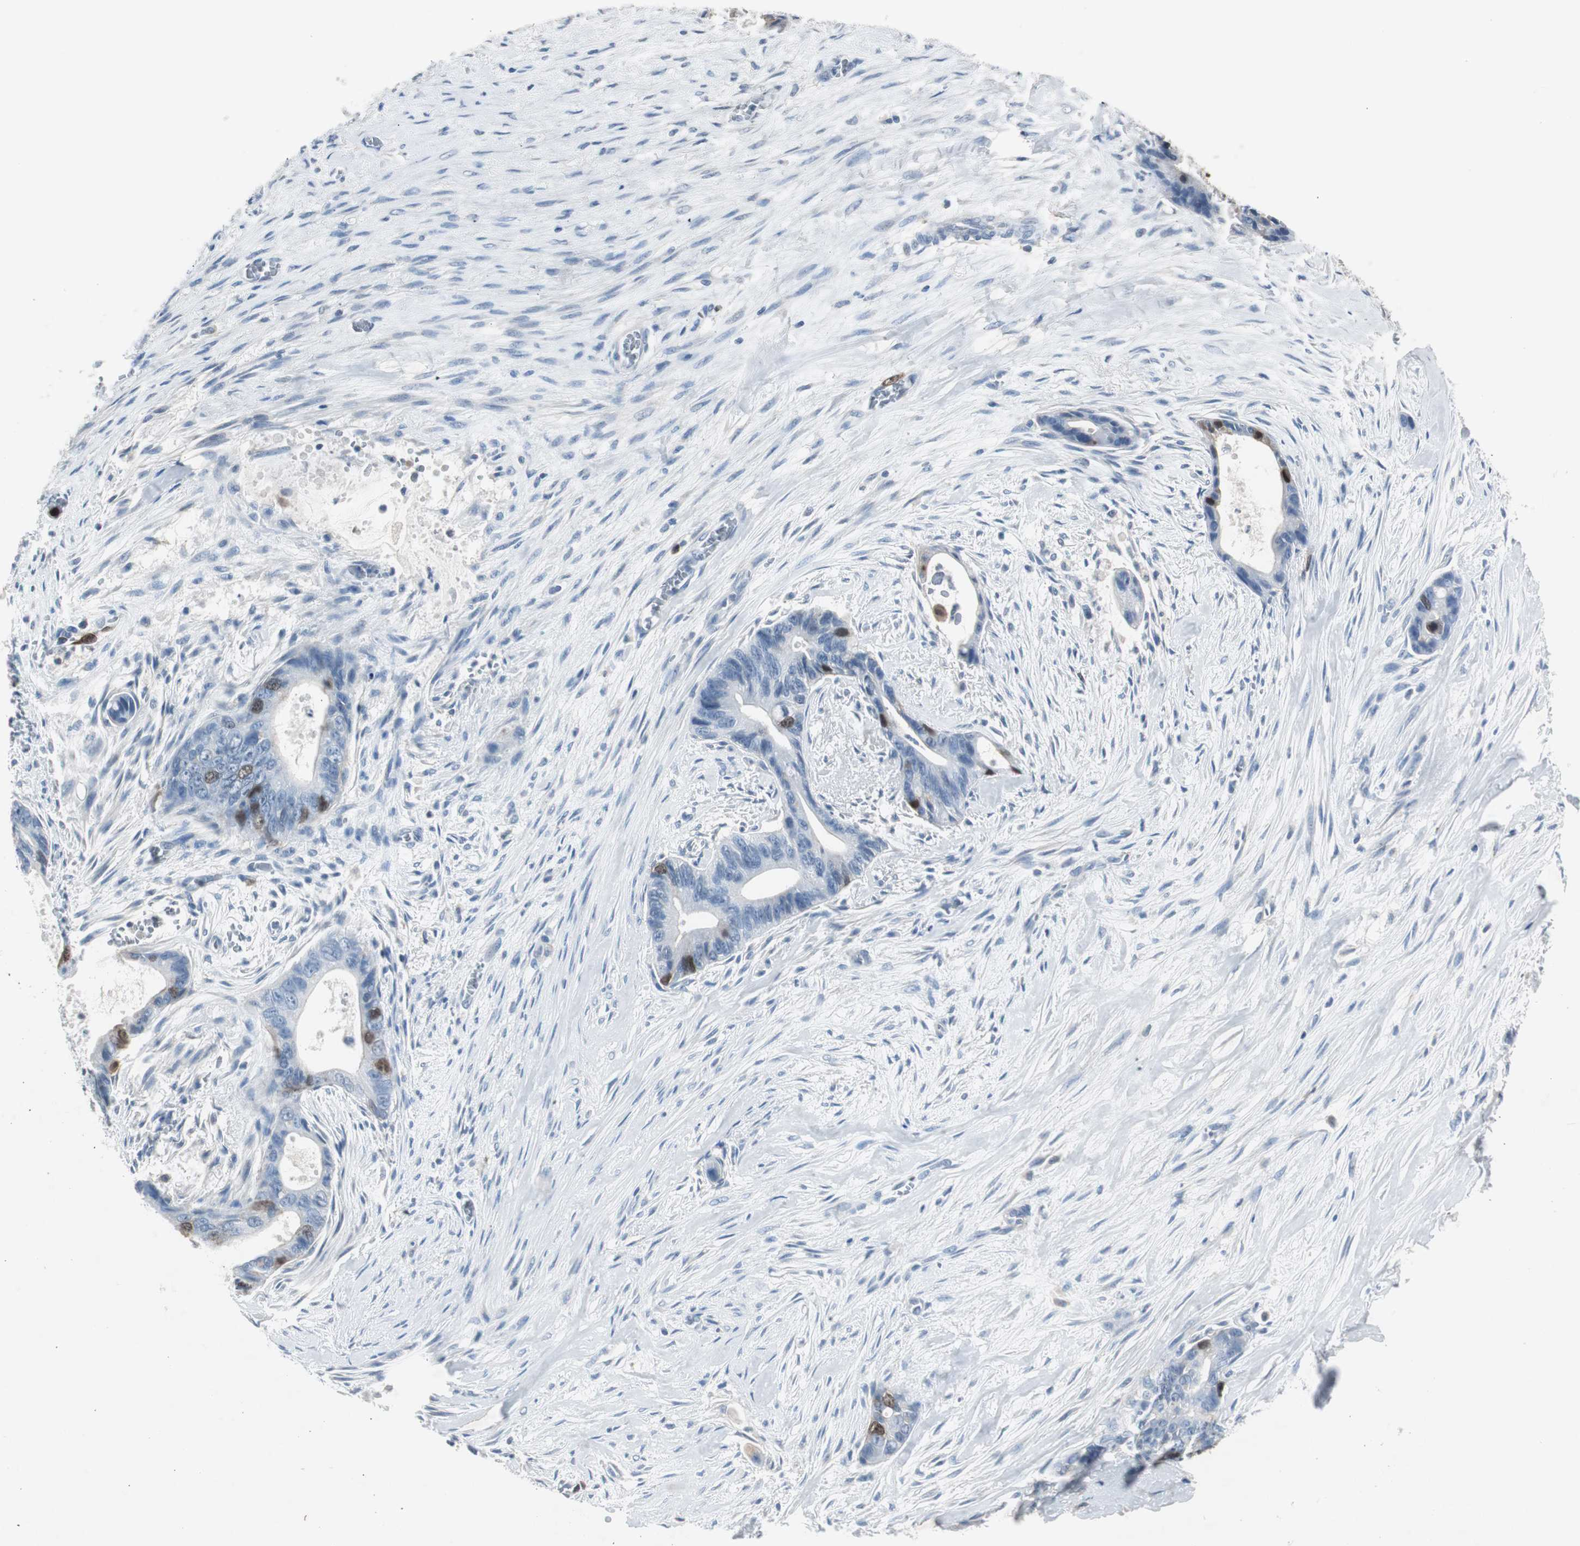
{"staining": {"intensity": "moderate", "quantity": "<25%", "location": "cytoplasmic/membranous"}, "tissue": "liver cancer", "cell_type": "Tumor cells", "image_type": "cancer", "snomed": [{"axis": "morphology", "description": "Cholangiocarcinoma"}, {"axis": "topography", "description": "Liver"}], "caption": "IHC image of human liver cancer stained for a protein (brown), which reveals low levels of moderate cytoplasmic/membranous positivity in approximately <25% of tumor cells.", "gene": "TK1", "patient": {"sex": "female", "age": 55}}